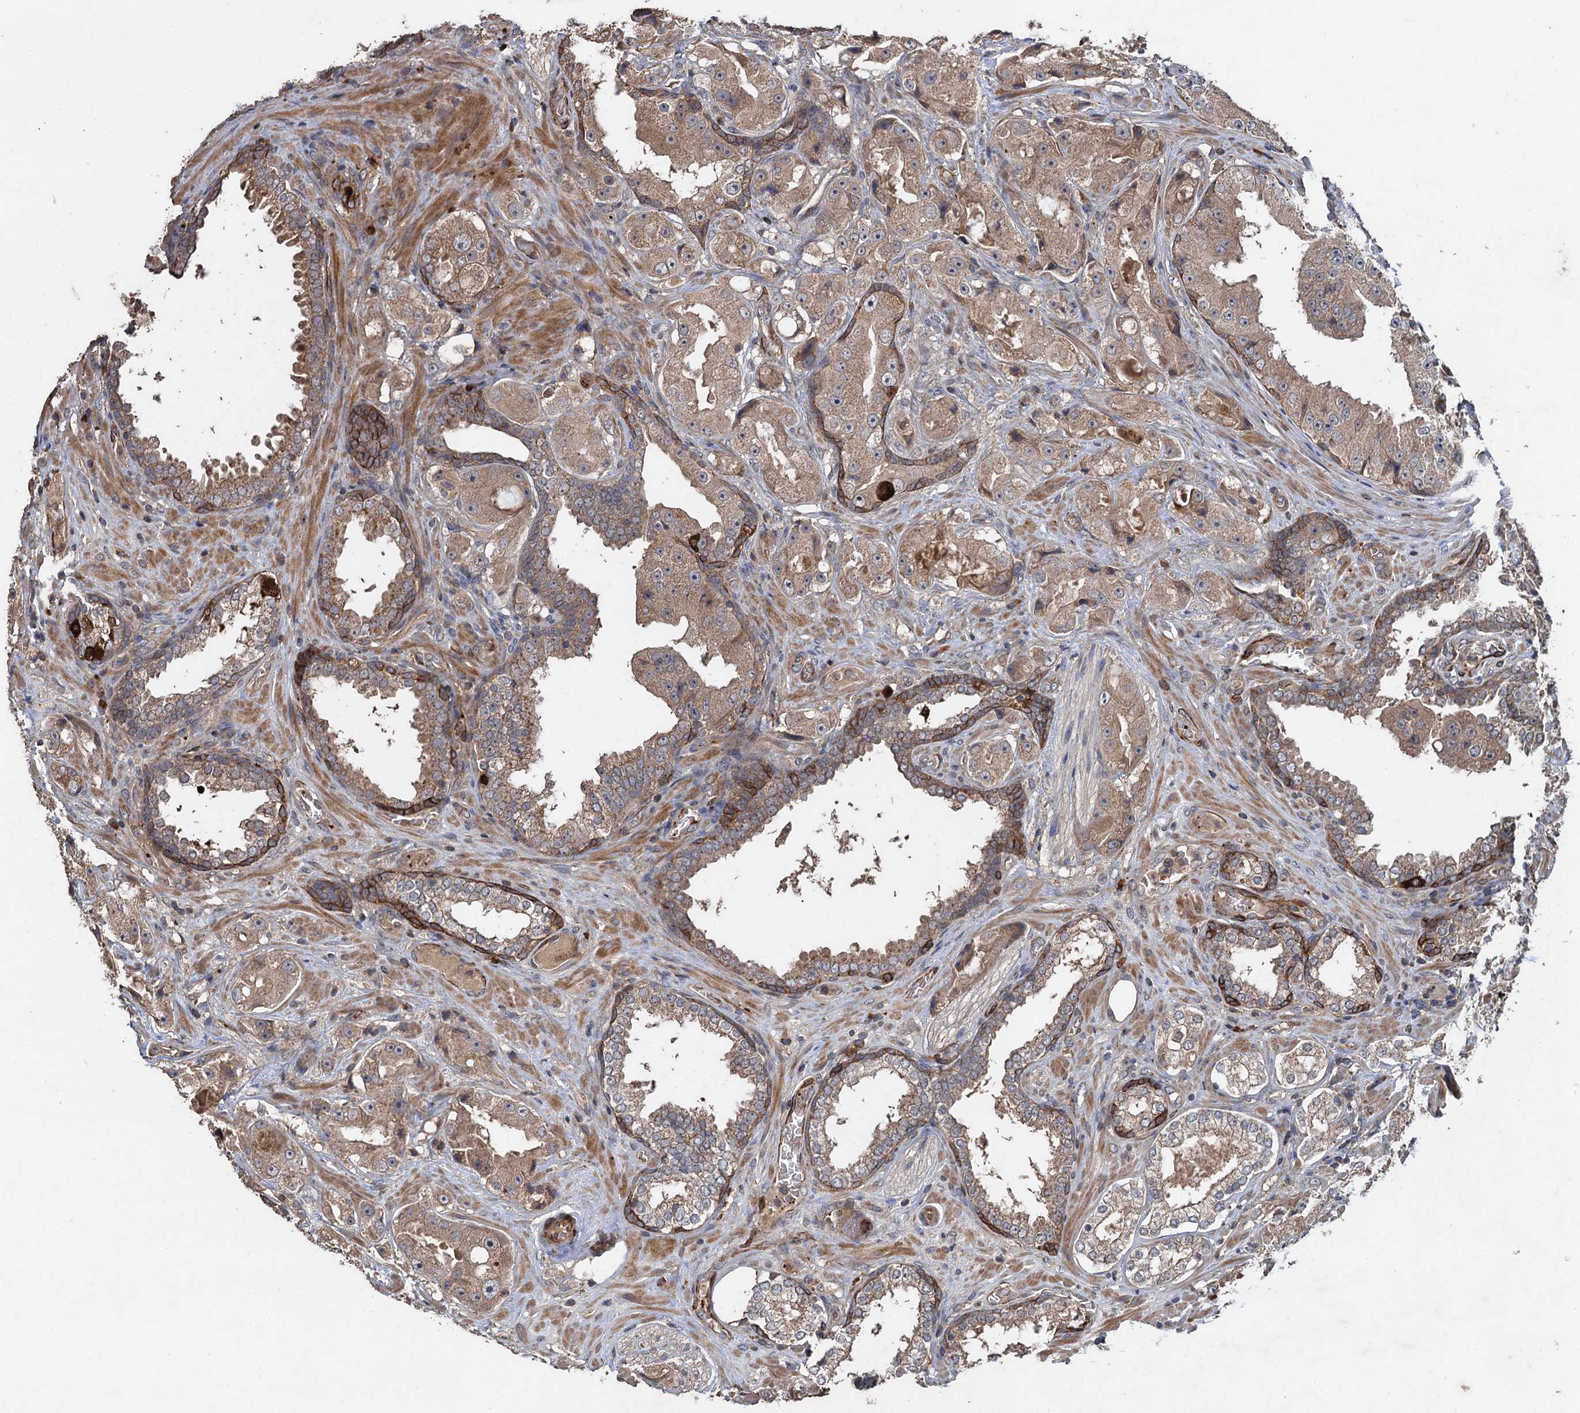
{"staining": {"intensity": "weak", "quantity": "25%-75%", "location": "cytoplasmic/membranous"}, "tissue": "prostate cancer", "cell_type": "Tumor cells", "image_type": "cancer", "snomed": [{"axis": "morphology", "description": "Adenocarcinoma, High grade"}, {"axis": "topography", "description": "Prostate"}], "caption": "Protein analysis of prostate adenocarcinoma (high-grade) tissue reveals weak cytoplasmic/membranous positivity in about 25%-75% of tumor cells.", "gene": "TXNDC11", "patient": {"sex": "male", "age": 73}}